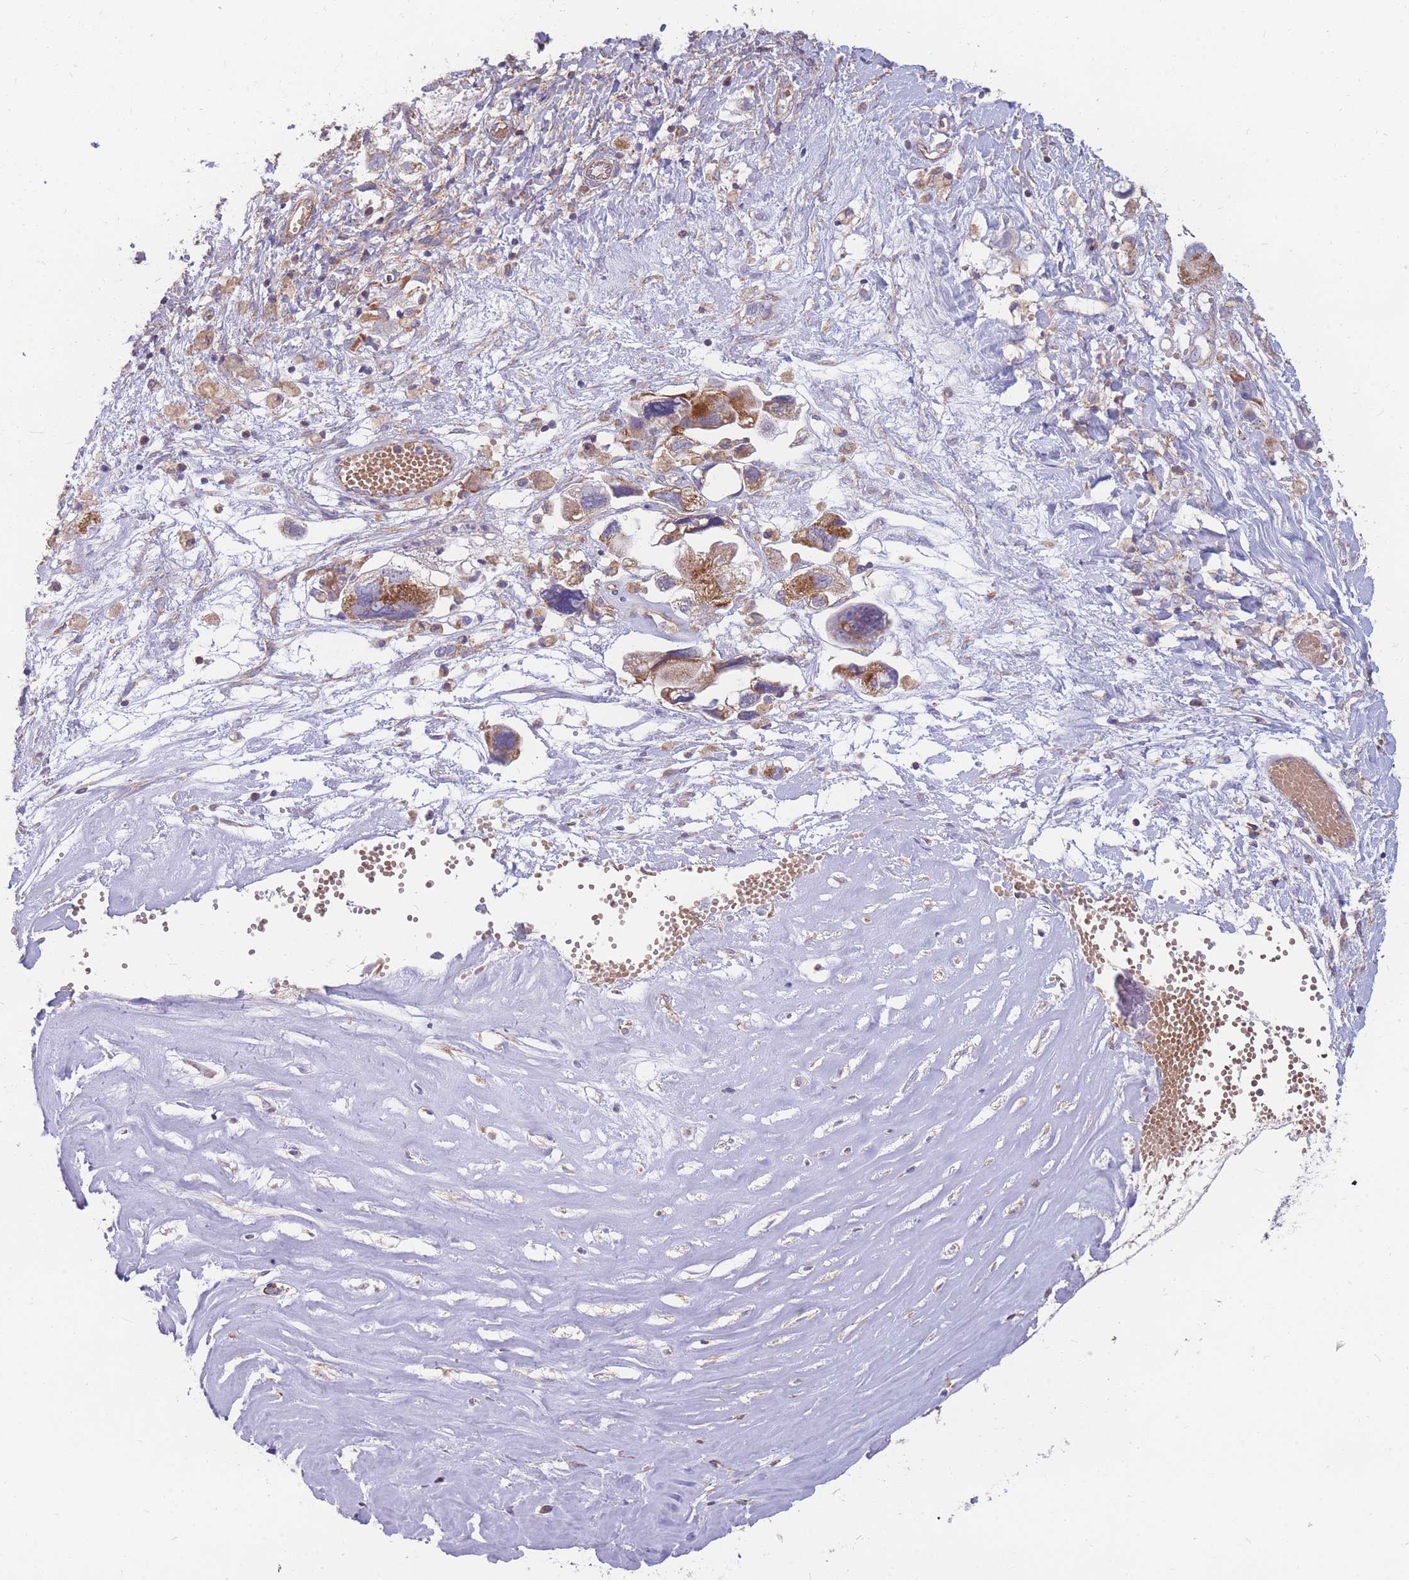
{"staining": {"intensity": "moderate", "quantity": ">75%", "location": "cytoplasmic/membranous"}, "tissue": "ovarian cancer", "cell_type": "Tumor cells", "image_type": "cancer", "snomed": [{"axis": "morphology", "description": "Carcinoma, NOS"}, {"axis": "morphology", "description": "Cystadenocarcinoma, serous, NOS"}, {"axis": "topography", "description": "Ovary"}], "caption": "Immunohistochemistry (IHC) image of human serous cystadenocarcinoma (ovarian) stained for a protein (brown), which reveals medium levels of moderate cytoplasmic/membranous staining in about >75% of tumor cells.", "gene": "MRPS9", "patient": {"sex": "female", "age": 69}}